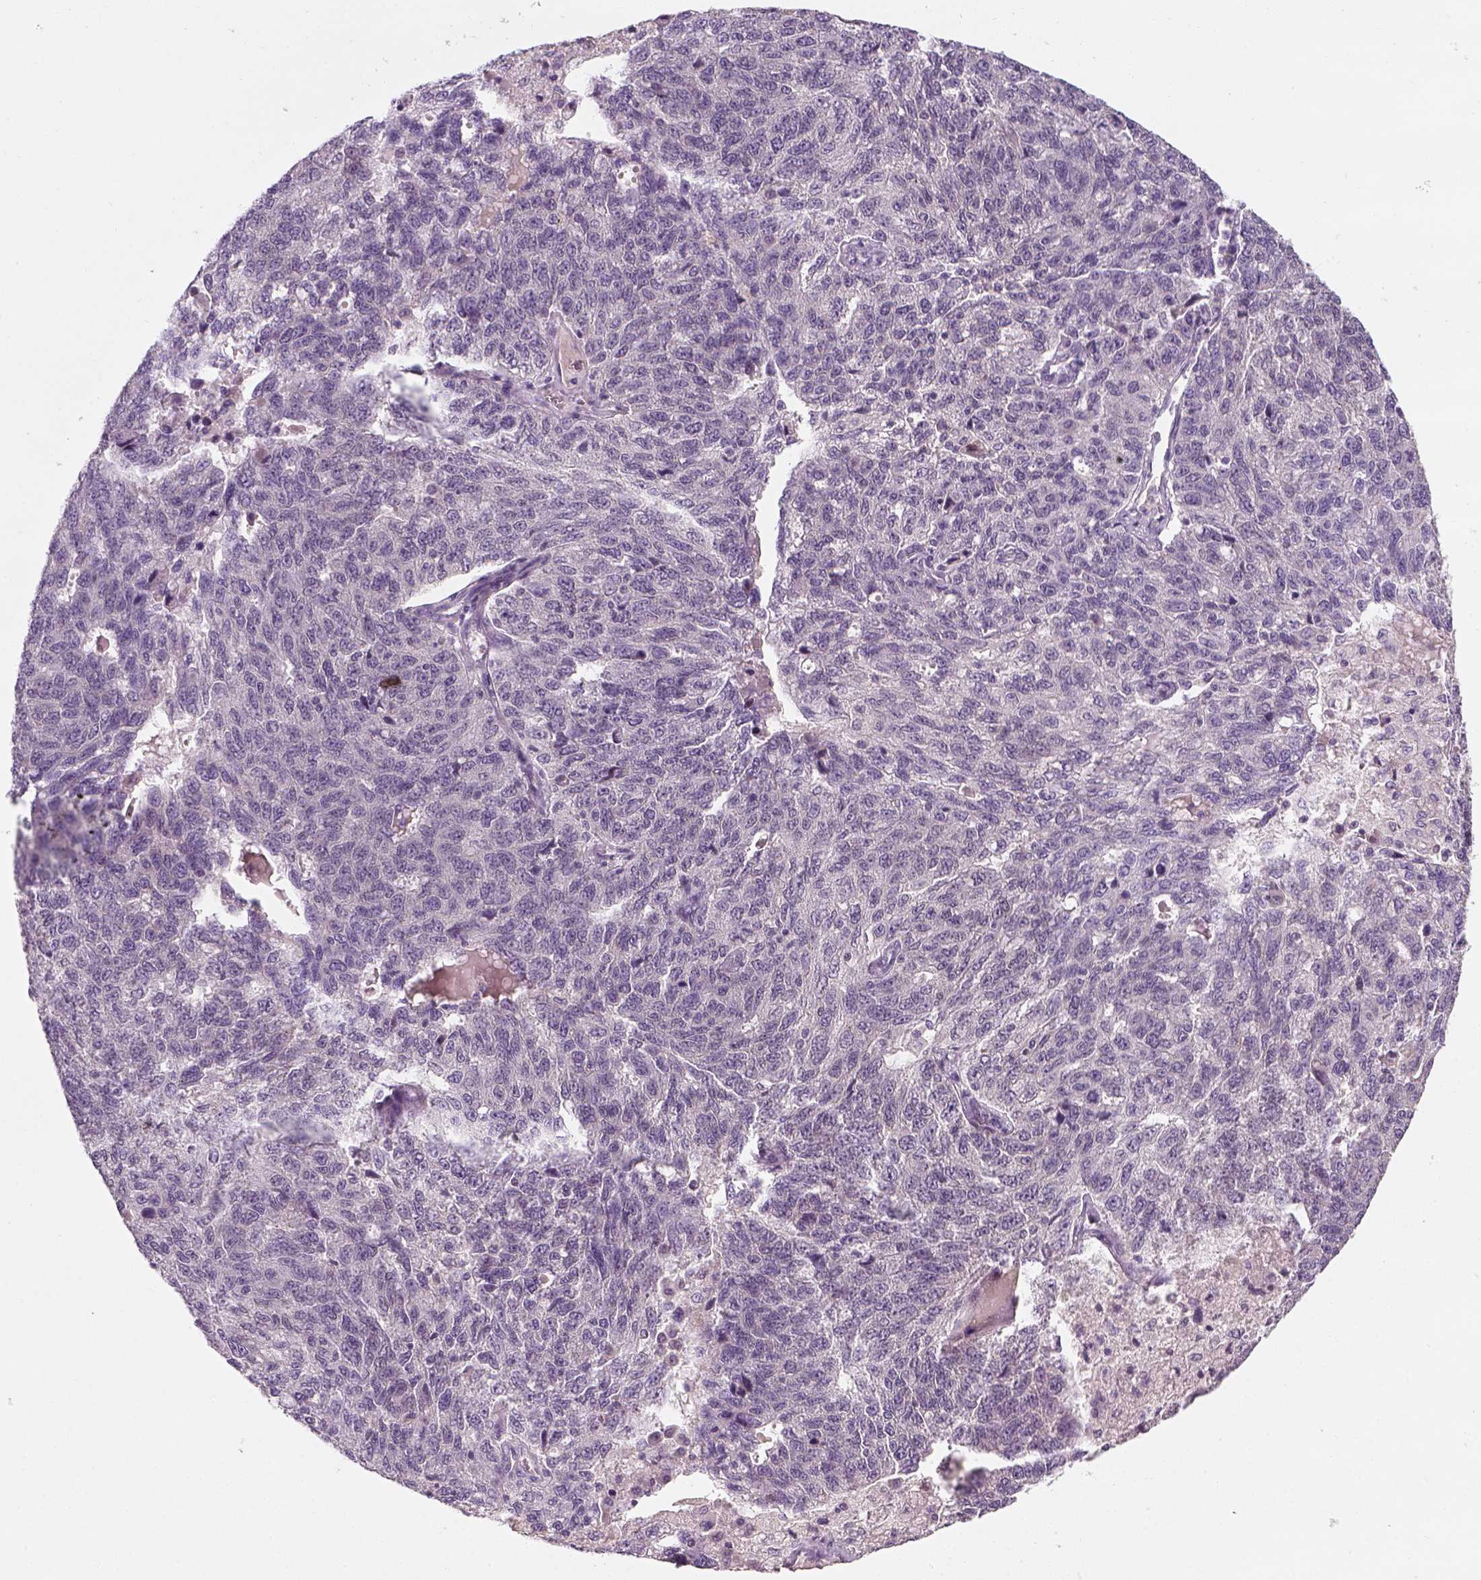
{"staining": {"intensity": "negative", "quantity": "none", "location": "none"}, "tissue": "ovarian cancer", "cell_type": "Tumor cells", "image_type": "cancer", "snomed": [{"axis": "morphology", "description": "Cystadenocarcinoma, serous, NOS"}, {"axis": "topography", "description": "Ovary"}], "caption": "Photomicrograph shows no significant protein expression in tumor cells of ovarian cancer.", "gene": "TP53", "patient": {"sex": "female", "age": 71}}